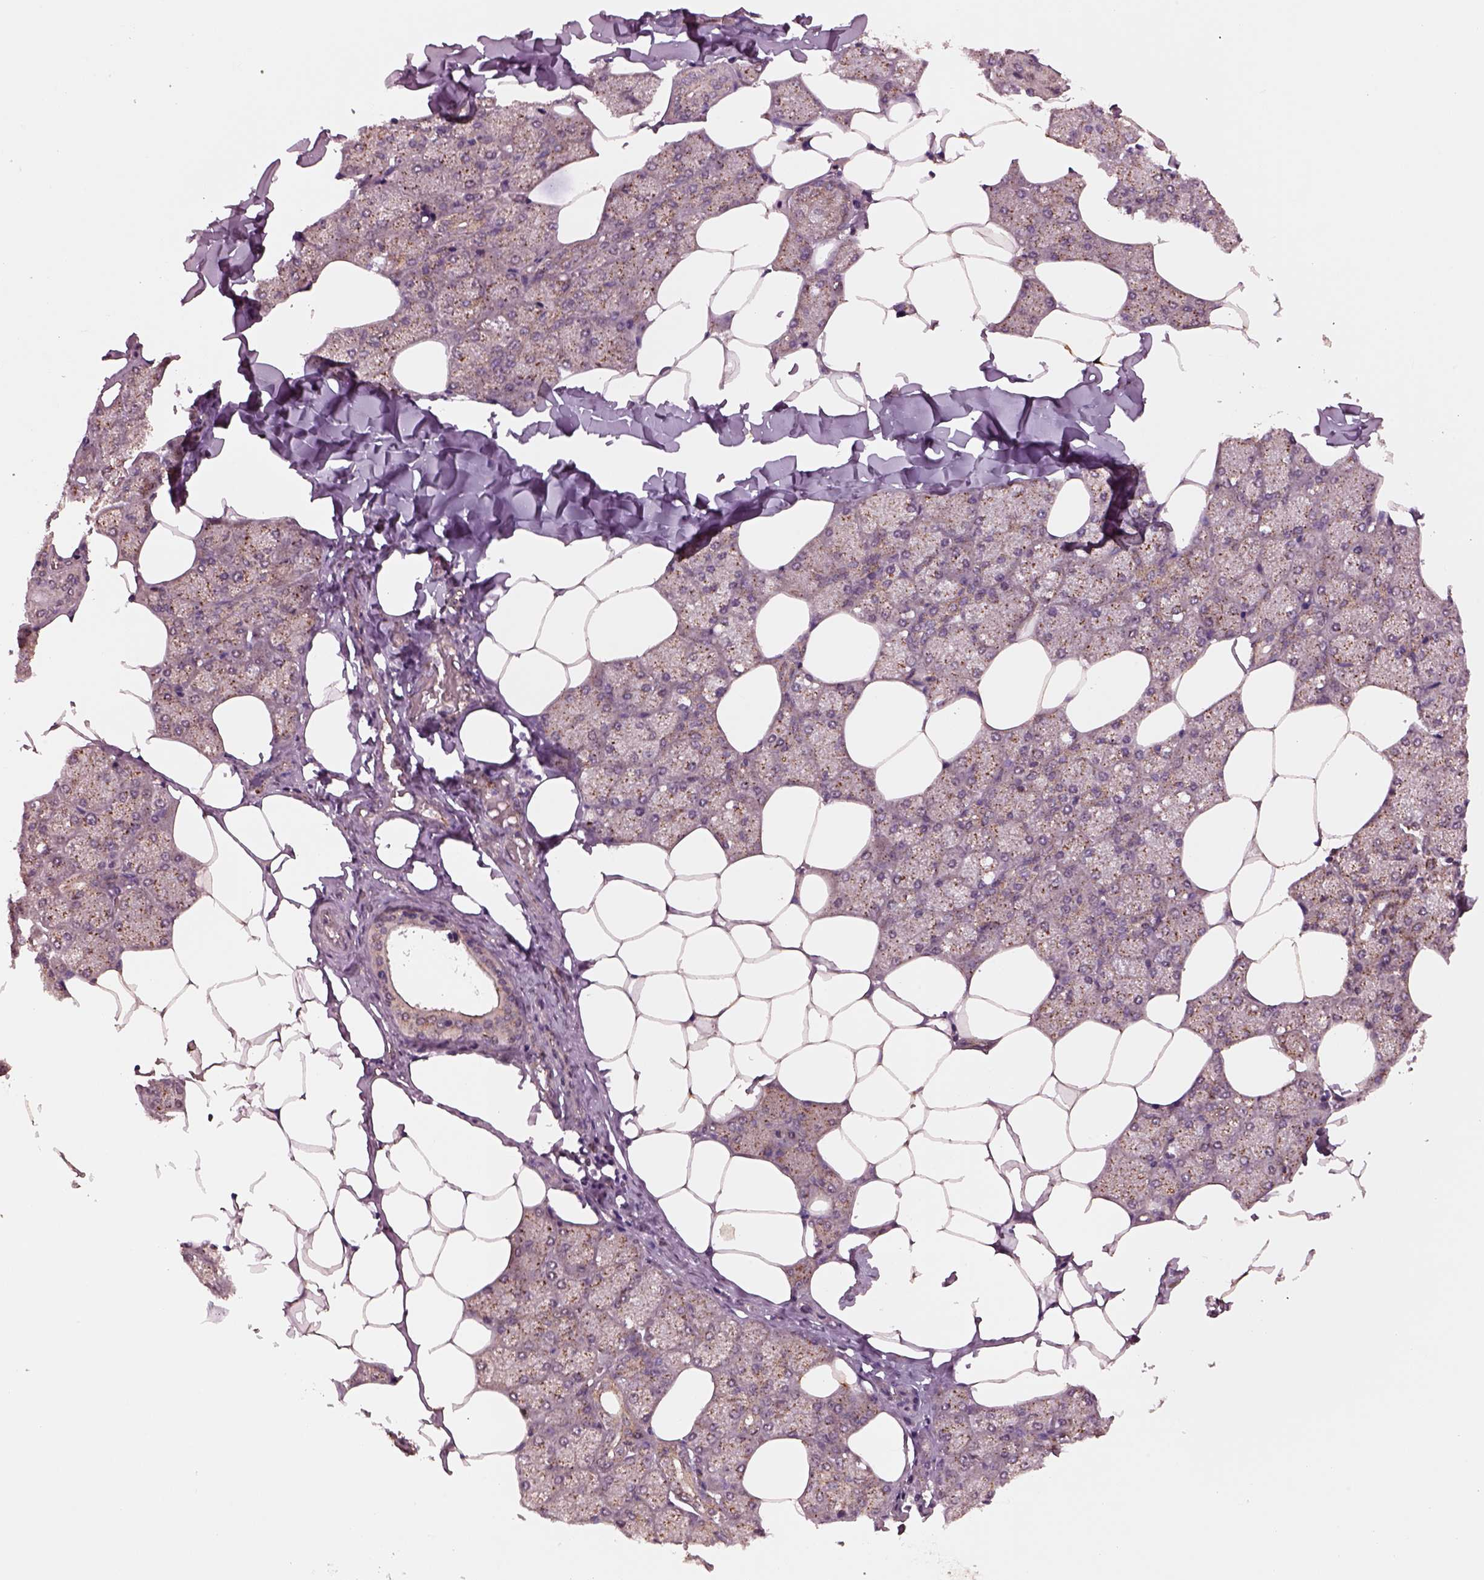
{"staining": {"intensity": "moderate", "quantity": "25%-75%", "location": "cytoplasmic/membranous"}, "tissue": "salivary gland", "cell_type": "Glandular cells", "image_type": "normal", "snomed": [{"axis": "morphology", "description": "Normal tissue, NOS"}, {"axis": "topography", "description": "Salivary gland"}], "caption": "Normal salivary gland was stained to show a protein in brown. There is medium levels of moderate cytoplasmic/membranous expression in approximately 25%-75% of glandular cells. (Brightfield microscopy of DAB IHC at high magnification).", "gene": "WASHC2A", "patient": {"sex": "female", "age": 43}}